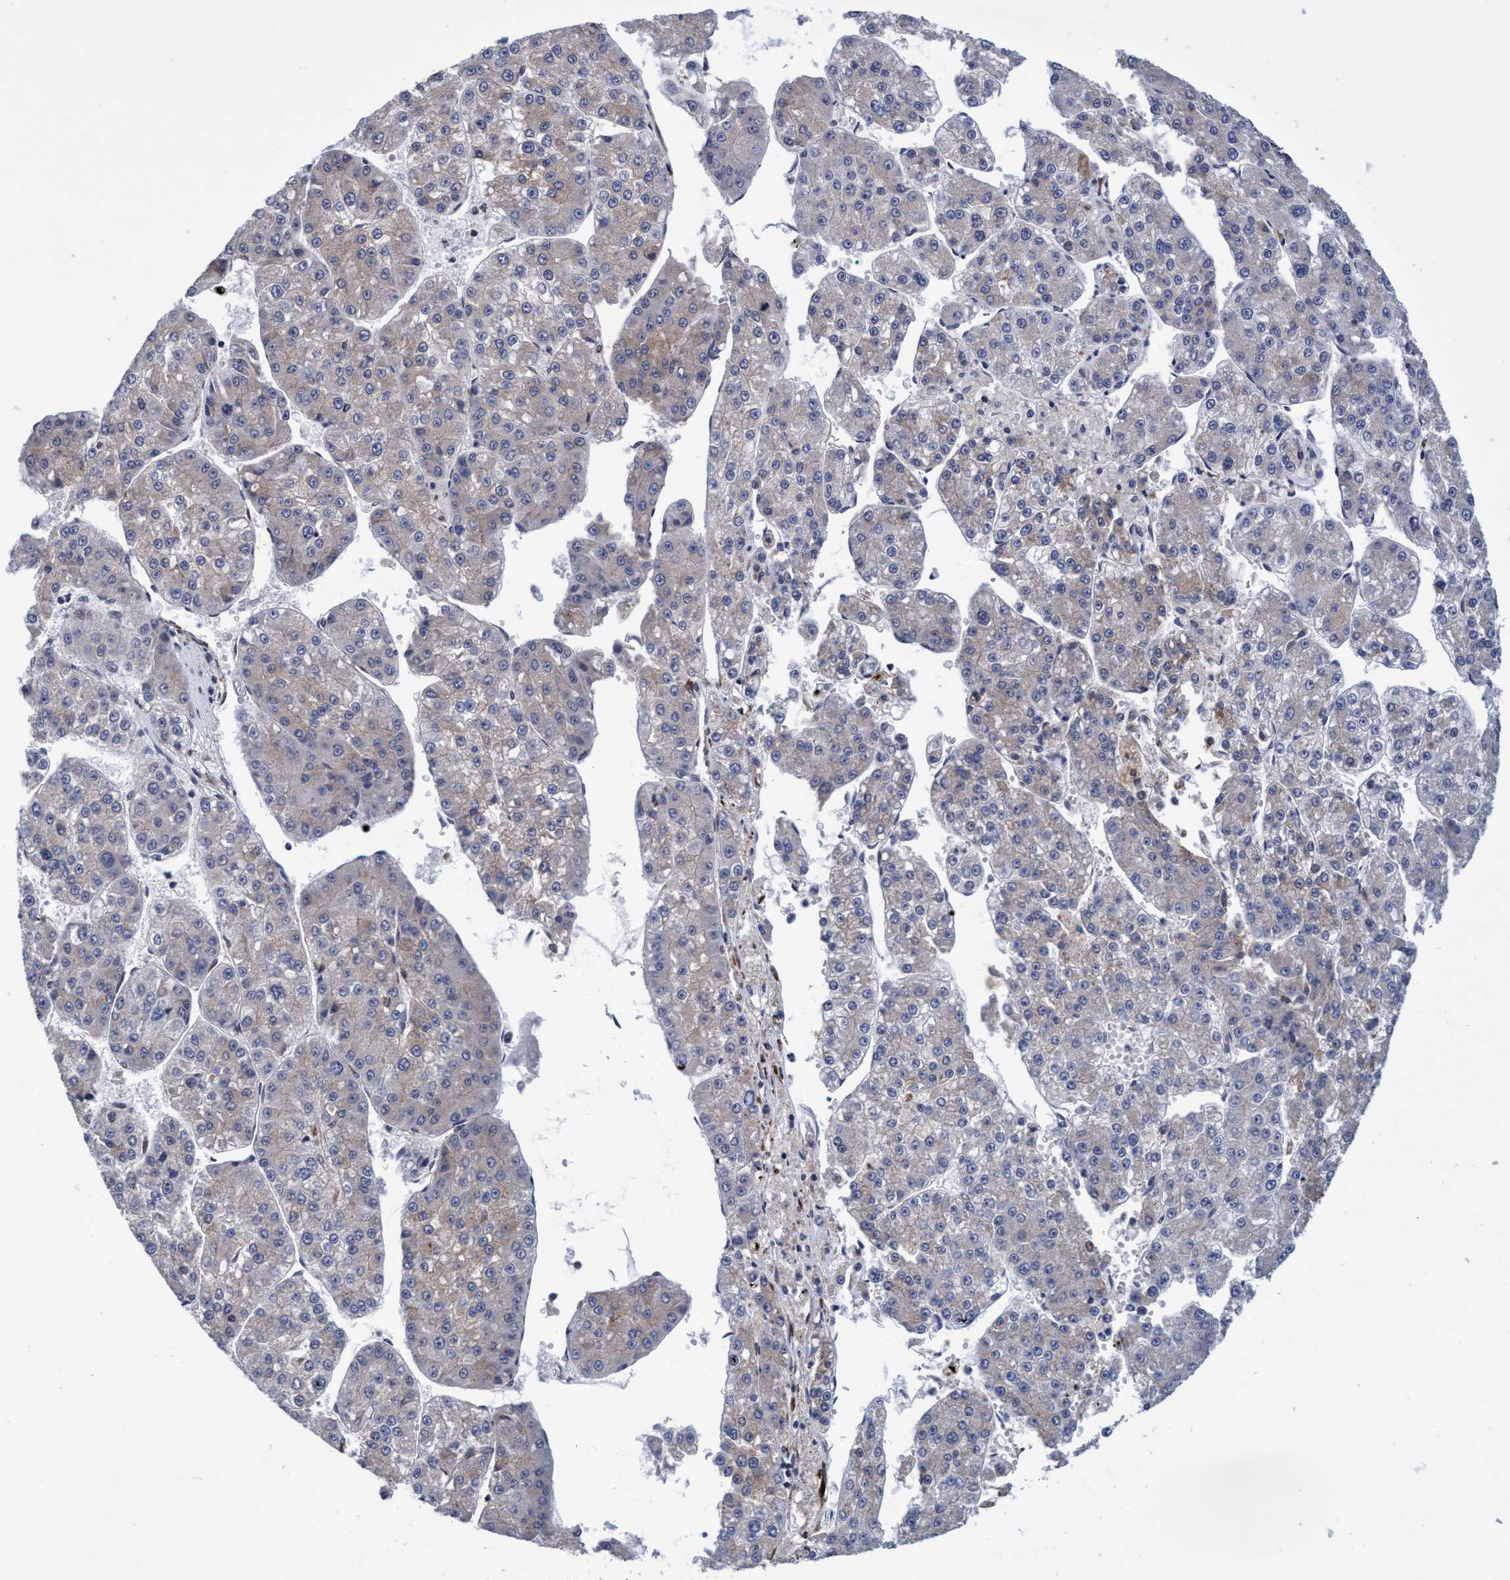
{"staining": {"intensity": "weak", "quantity": "<25%", "location": "cytoplasmic/membranous"}, "tissue": "liver cancer", "cell_type": "Tumor cells", "image_type": "cancer", "snomed": [{"axis": "morphology", "description": "Carcinoma, Hepatocellular, NOS"}, {"axis": "topography", "description": "Liver"}], "caption": "An IHC histopathology image of liver cancer is shown. There is no staining in tumor cells of liver cancer. The staining is performed using DAB brown chromogen with nuclei counter-stained in using hematoxylin.", "gene": "CALCOCO2", "patient": {"sex": "female", "age": 73}}